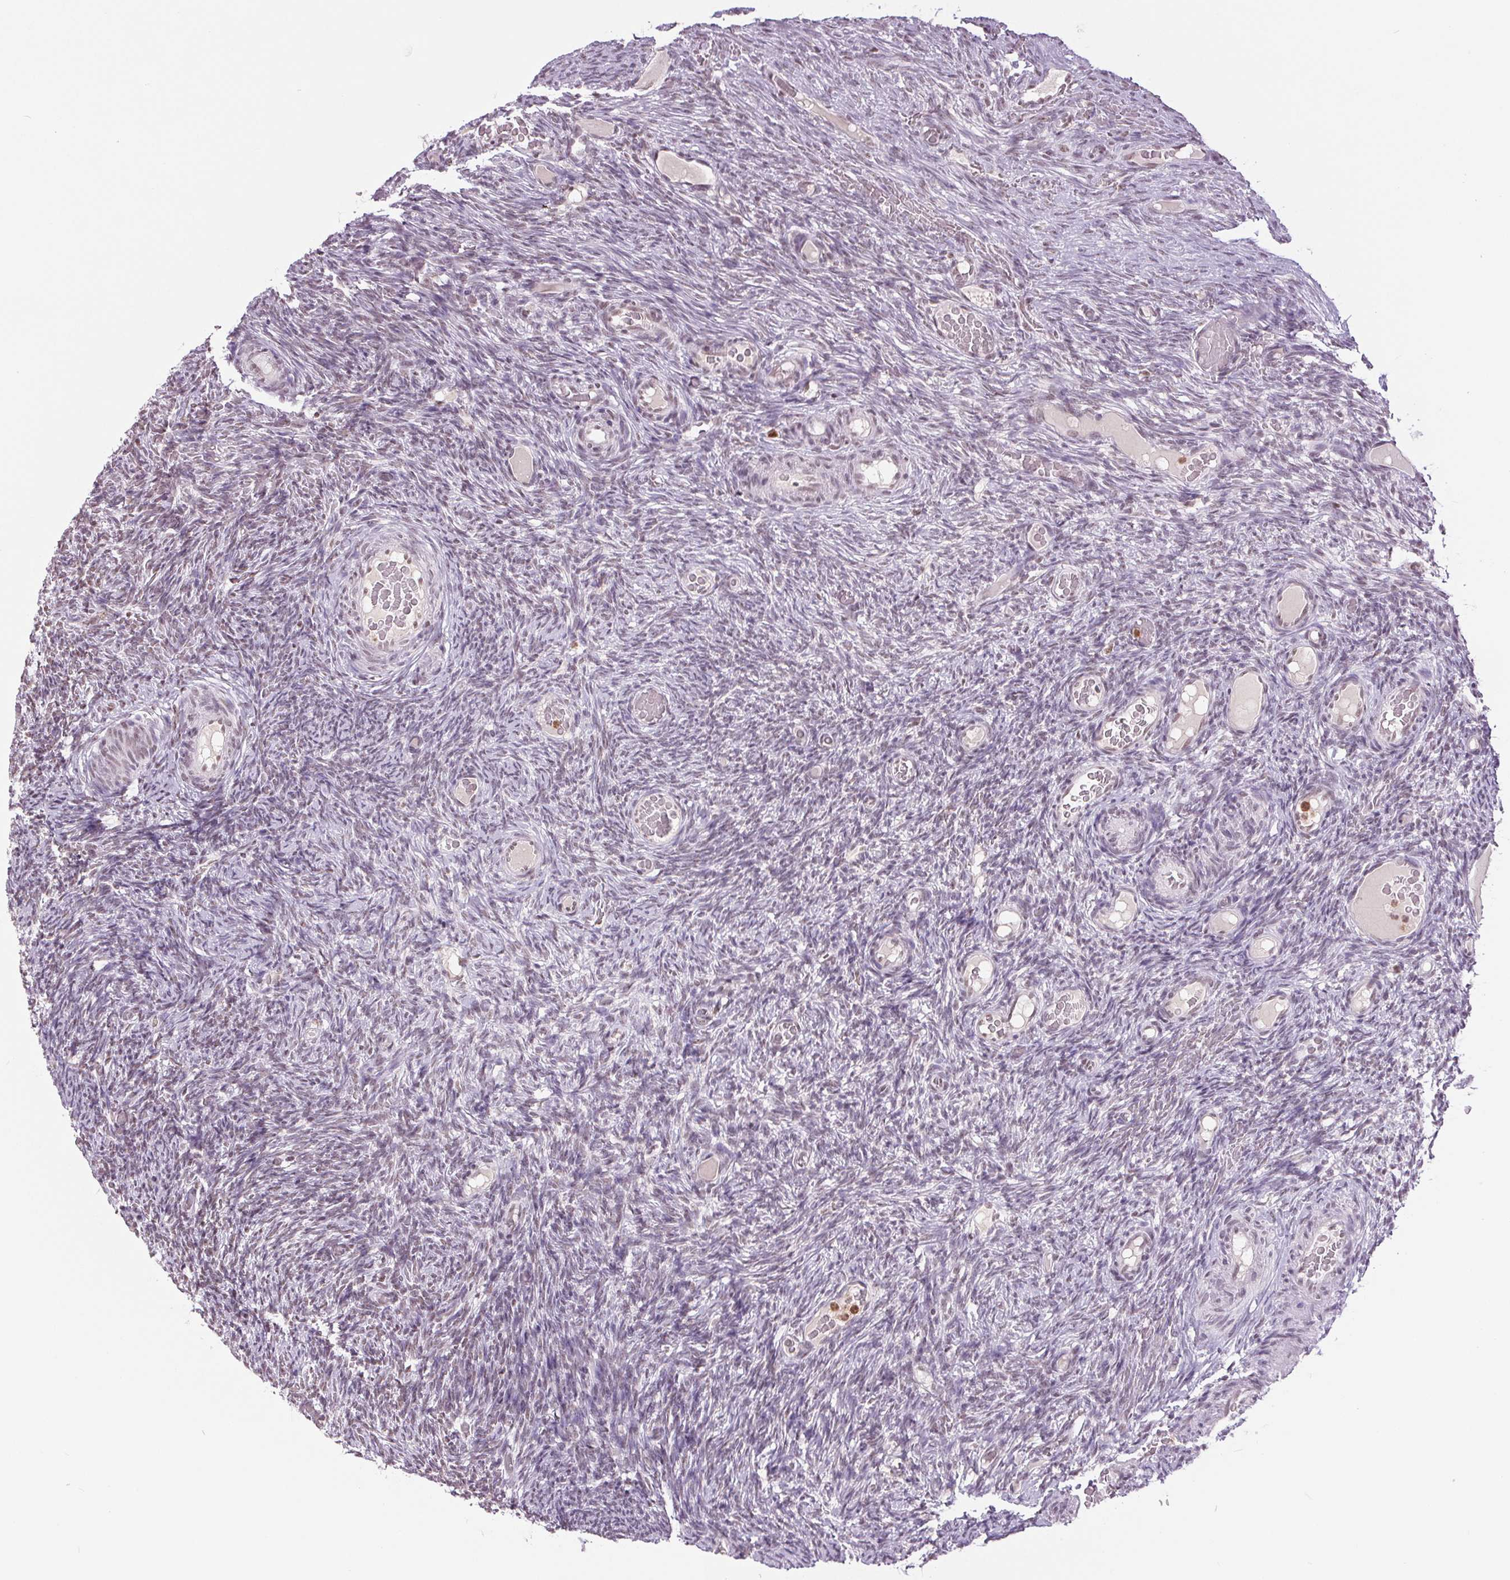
{"staining": {"intensity": "strong", "quantity": ">75%", "location": "nuclear"}, "tissue": "ovary", "cell_type": "Follicle cells", "image_type": "normal", "snomed": [{"axis": "morphology", "description": "Normal tissue, NOS"}, {"axis": "topography", "description": "Ovary"}], "caption": "Immunohistochemical staining of benign human ovary exhibits >75% levels of strong nuclear protein positivity in about >75% of follicle cells.", "gene": "SMIM6", "patient": {"sex": "female", "age": 34}}